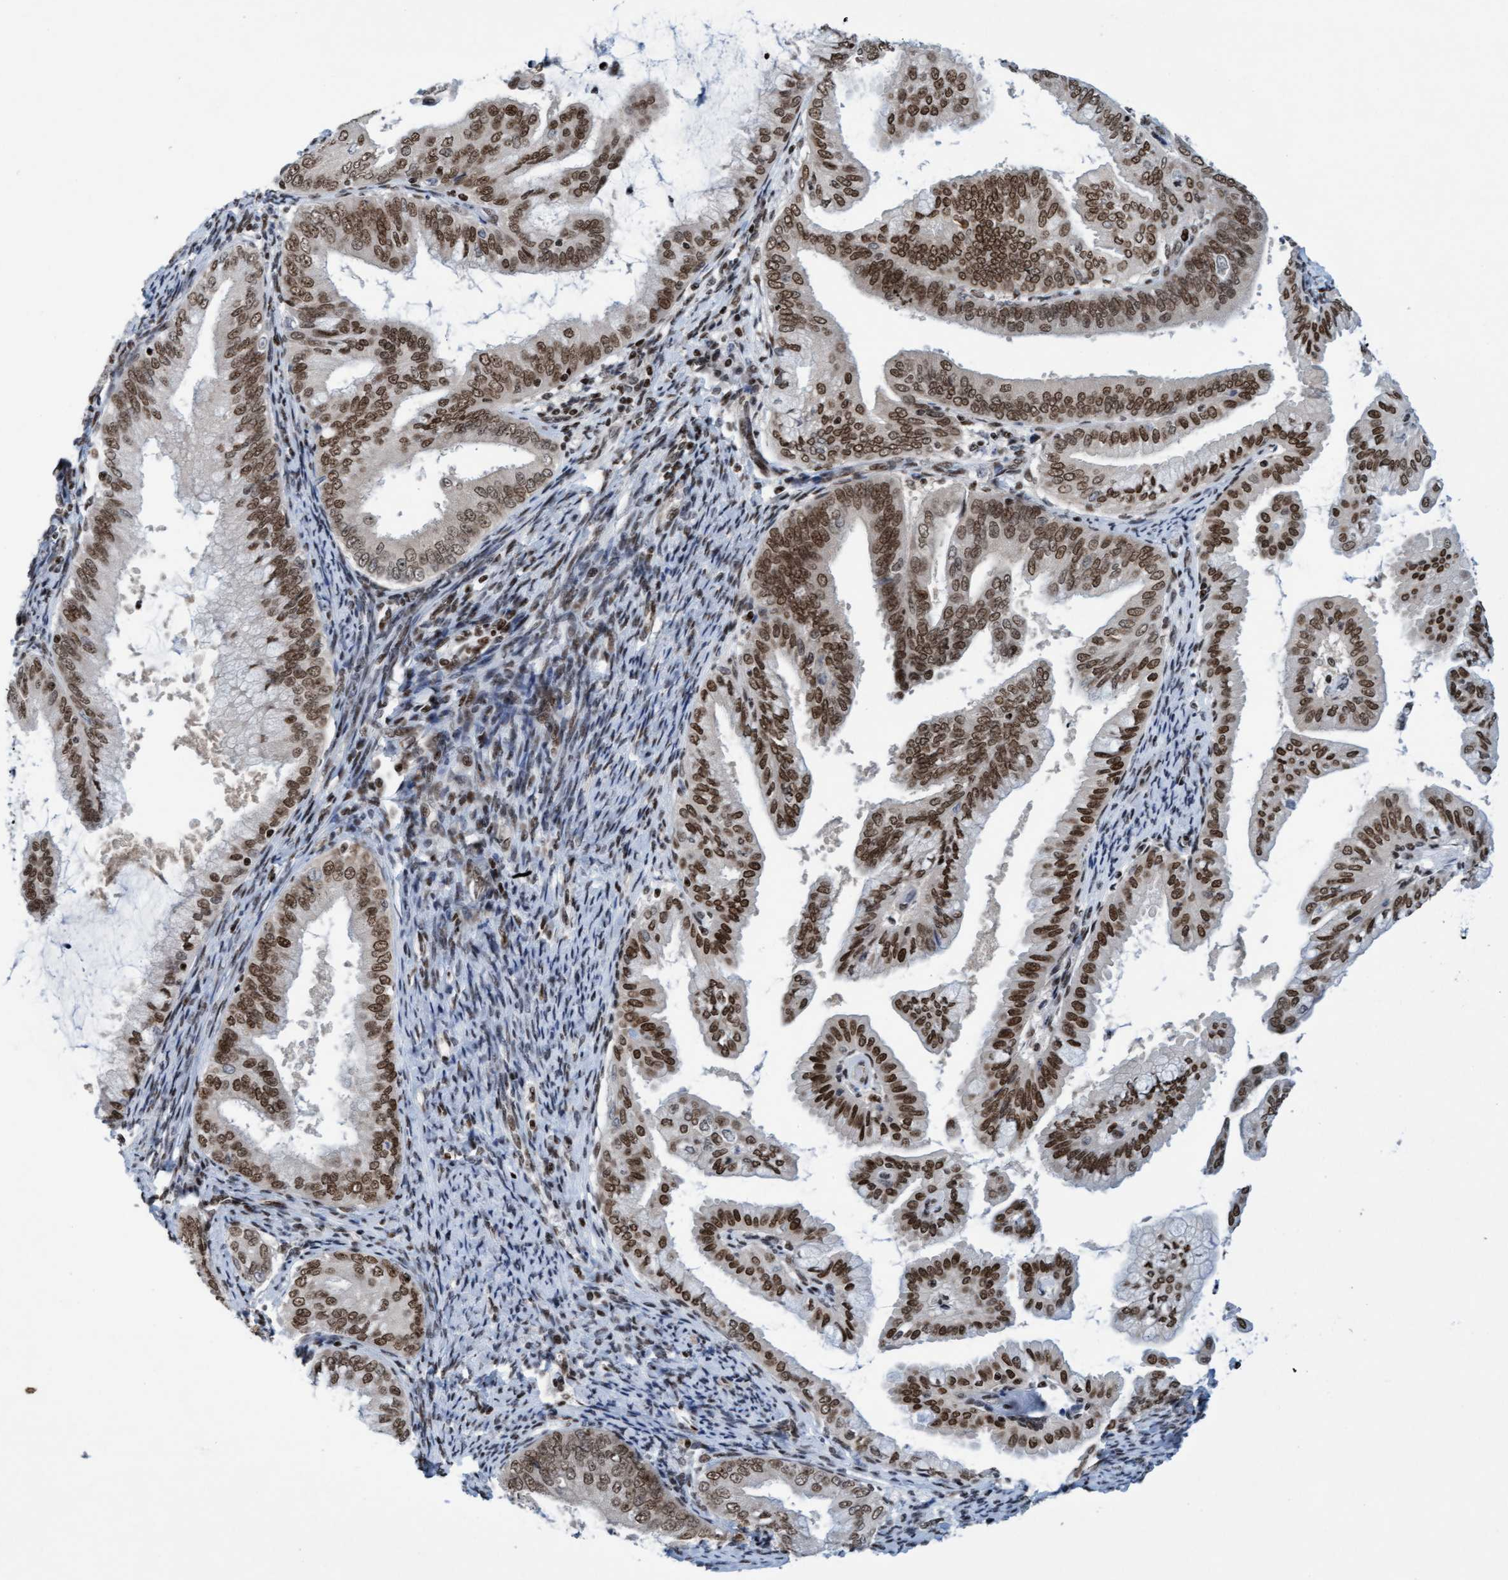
{"staining": {"intensity": "moderate", "quantity": ">75%", "location": "nuclear"}, "tissue": "endometrial cancer", "cell_type": "Tumor cells", "image_type": "cancer", "snomed": [{"axis": "morphology", "description": "Adenocarcinoma, NOS"}, {"axis": "topography", "description": "Endometrium"}], "caption": "Tumor cells reveal moderate nuclear expression in about >75% of cells in adenocarcinoma (endometrial).", "gene": "GLRX2", "patient": {"sex": "female", "age": 63}}